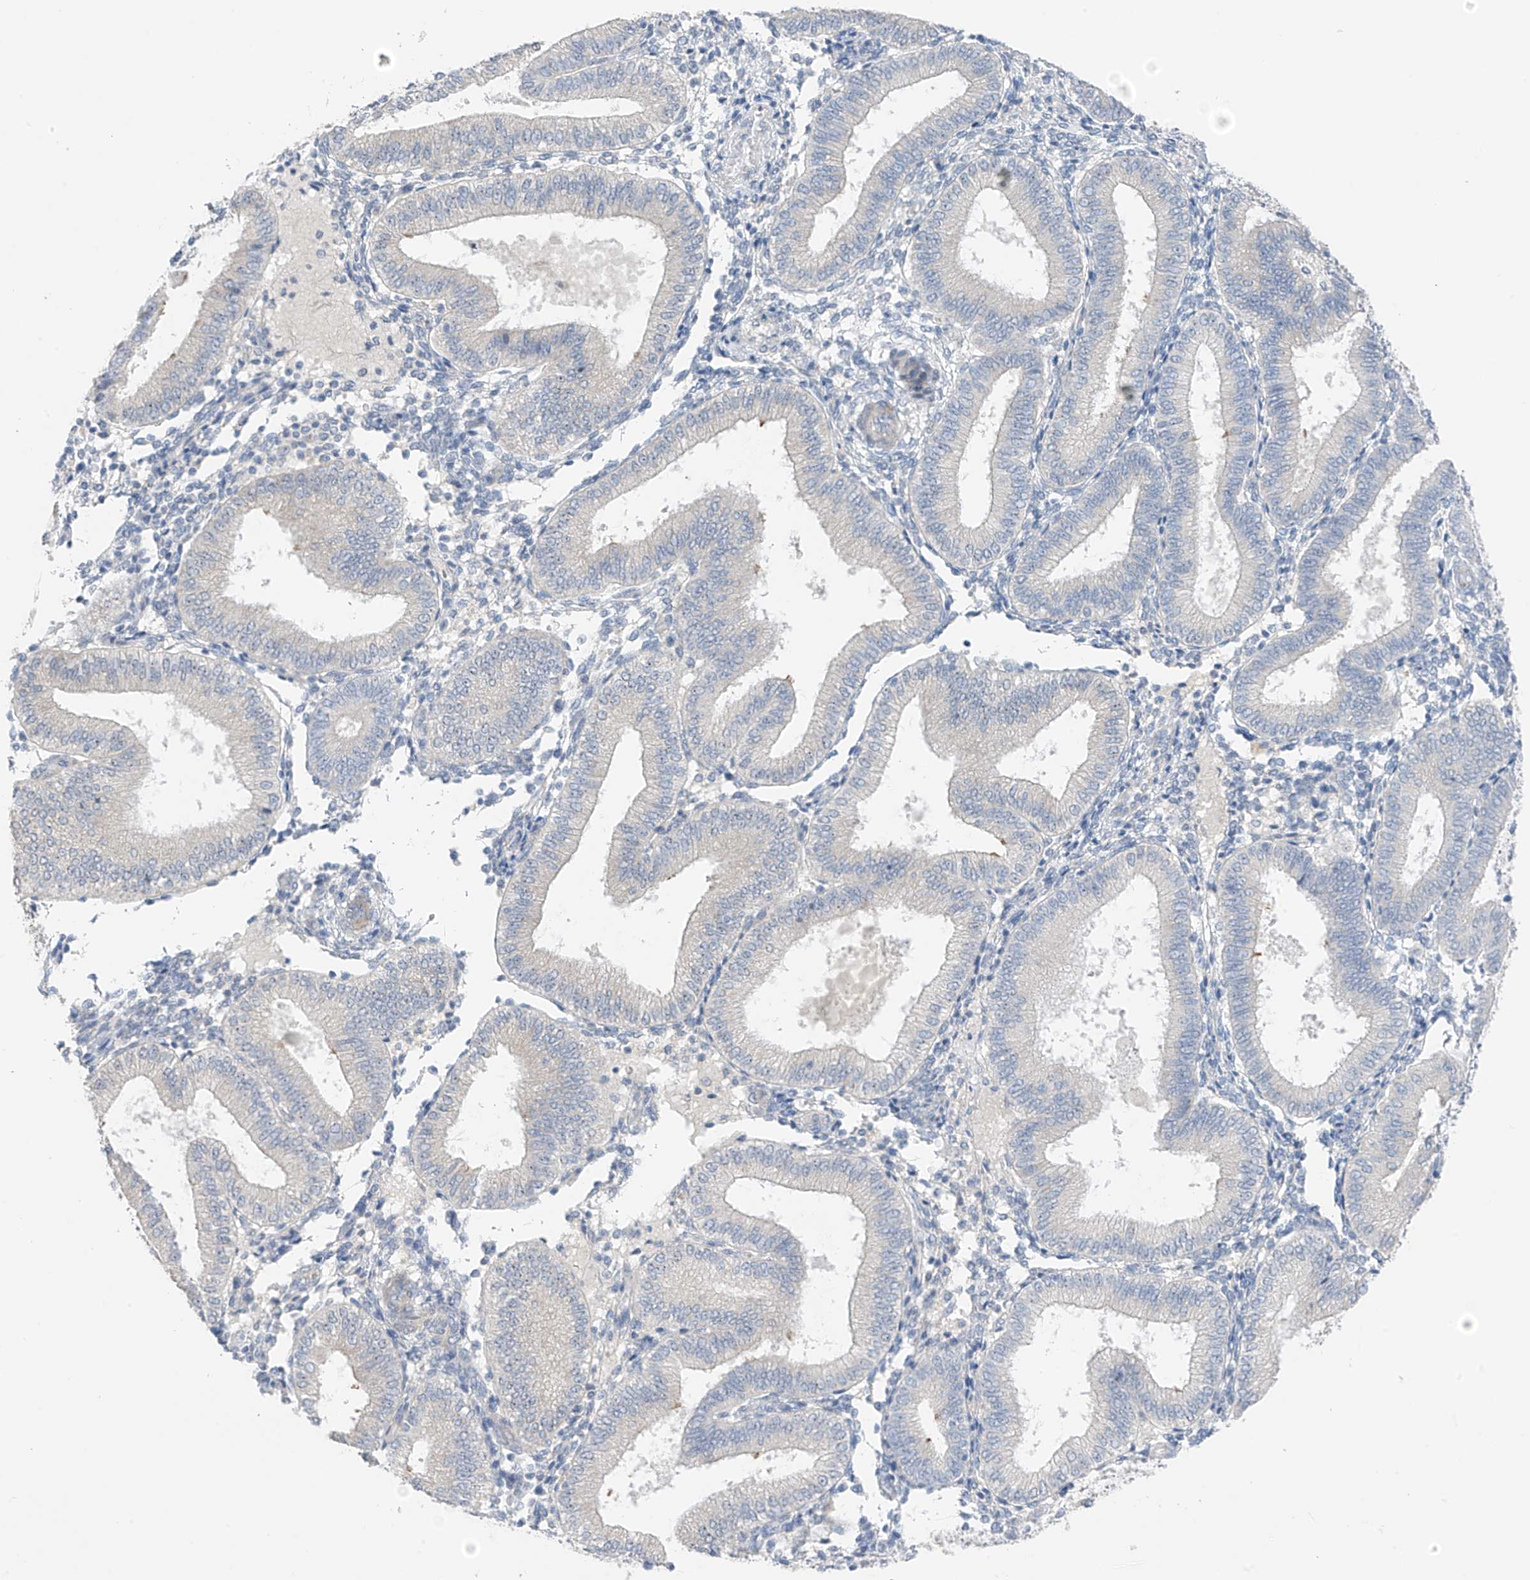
{"staining": {"intensity": "negative", "quantity": "none", "location": "none"}, "tissue": "endometrium", "cell_type": "Cells in endometrial stroma", "image_type": "normal", "snomed": [{"axis": "morphology", "description": "Normal tissue, NOS"}, {"axis": "topography", "description": "Endometrium"}], "caption": "IHC histopathology image of normal human endometrium stained for a protein (brown), which displays no staining in cells in endometrial stroma. The staining is performed using DAB (3,3'-diaminobenzidine) brown chromogen with nuclei counter-stained in using hematoxylin.", "gene": "NALCN", "patient": {"sex": "female", "age": 39}}